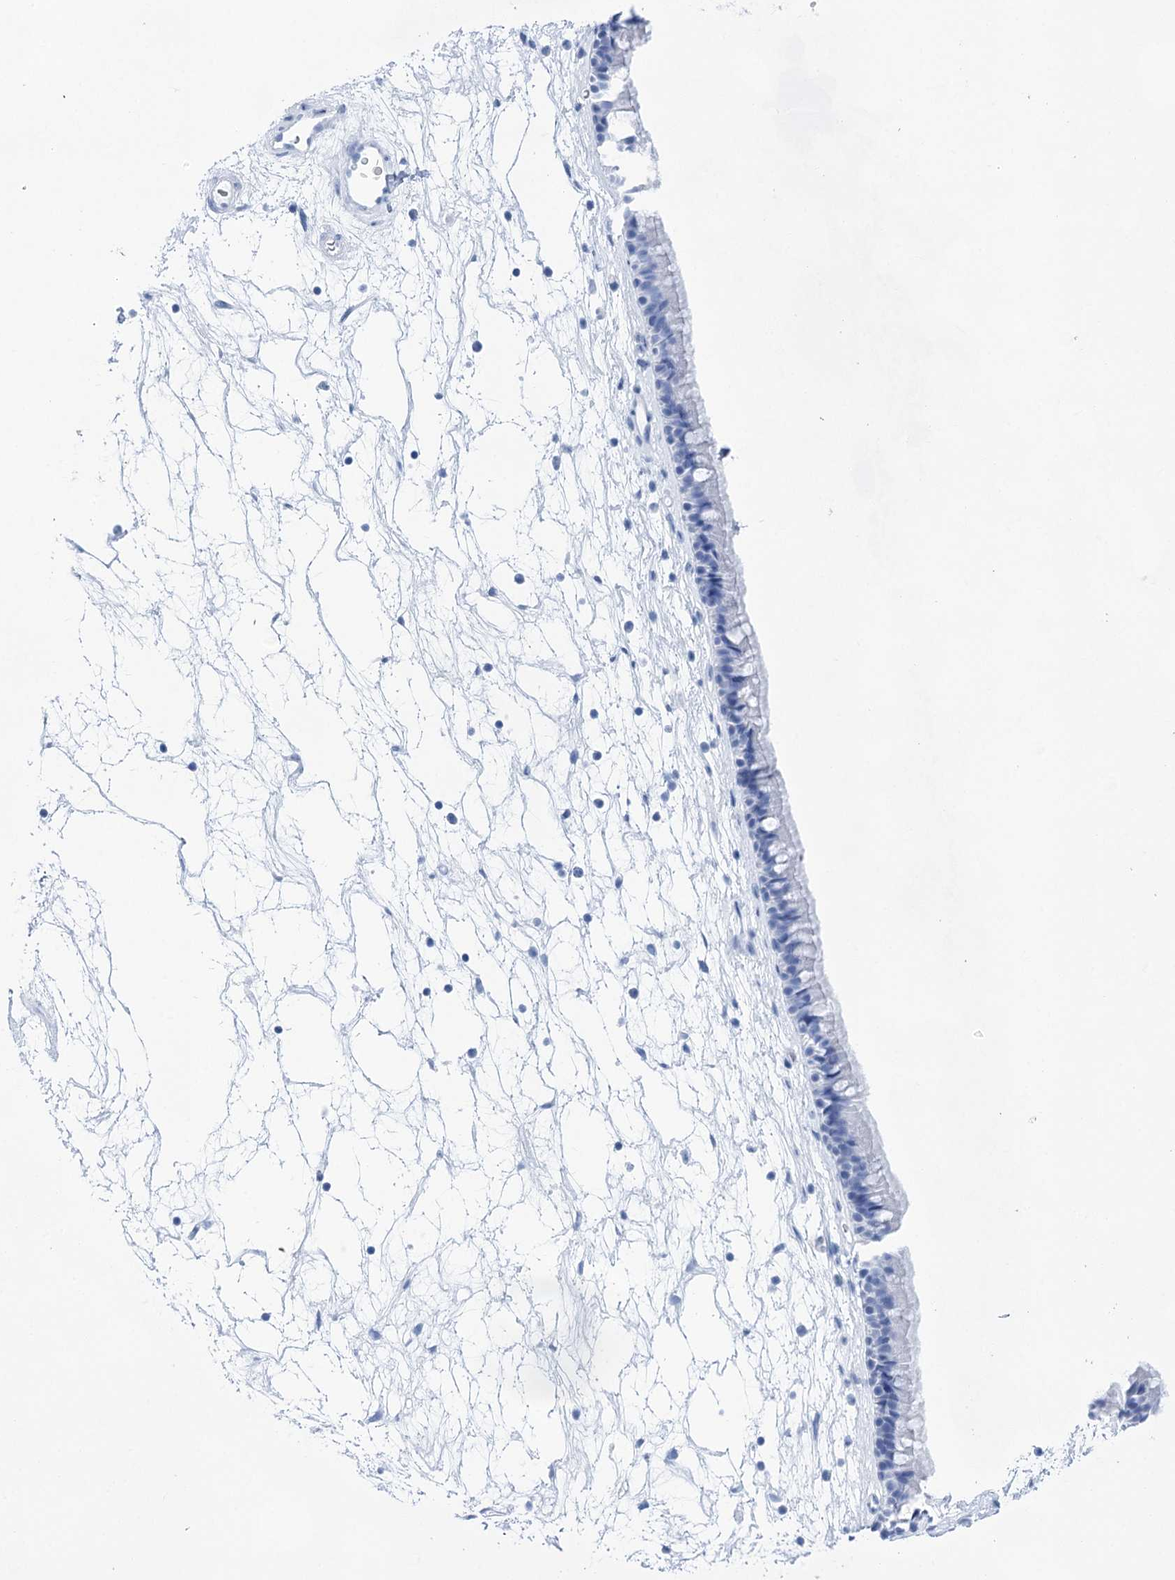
{"staining": {"intensity": "negative", "quantity": "none", "location": "none"}, "tissue": "nasopharynx", "cell_type": "Respiratory epithelial cells", "image_type": "normal", "snomed": [{"axis": "morphology", "description": "Normal tissue, NOS"}, {"axis": "topography", "description": "Nasopharynx"}], "caption": "Immunohistochemical staining of benign human nasopharynx displays no significant positivity in respiratory epithelial cells.", "gene": "LALBA", "patient": {"sex": "male", "age": 64}}